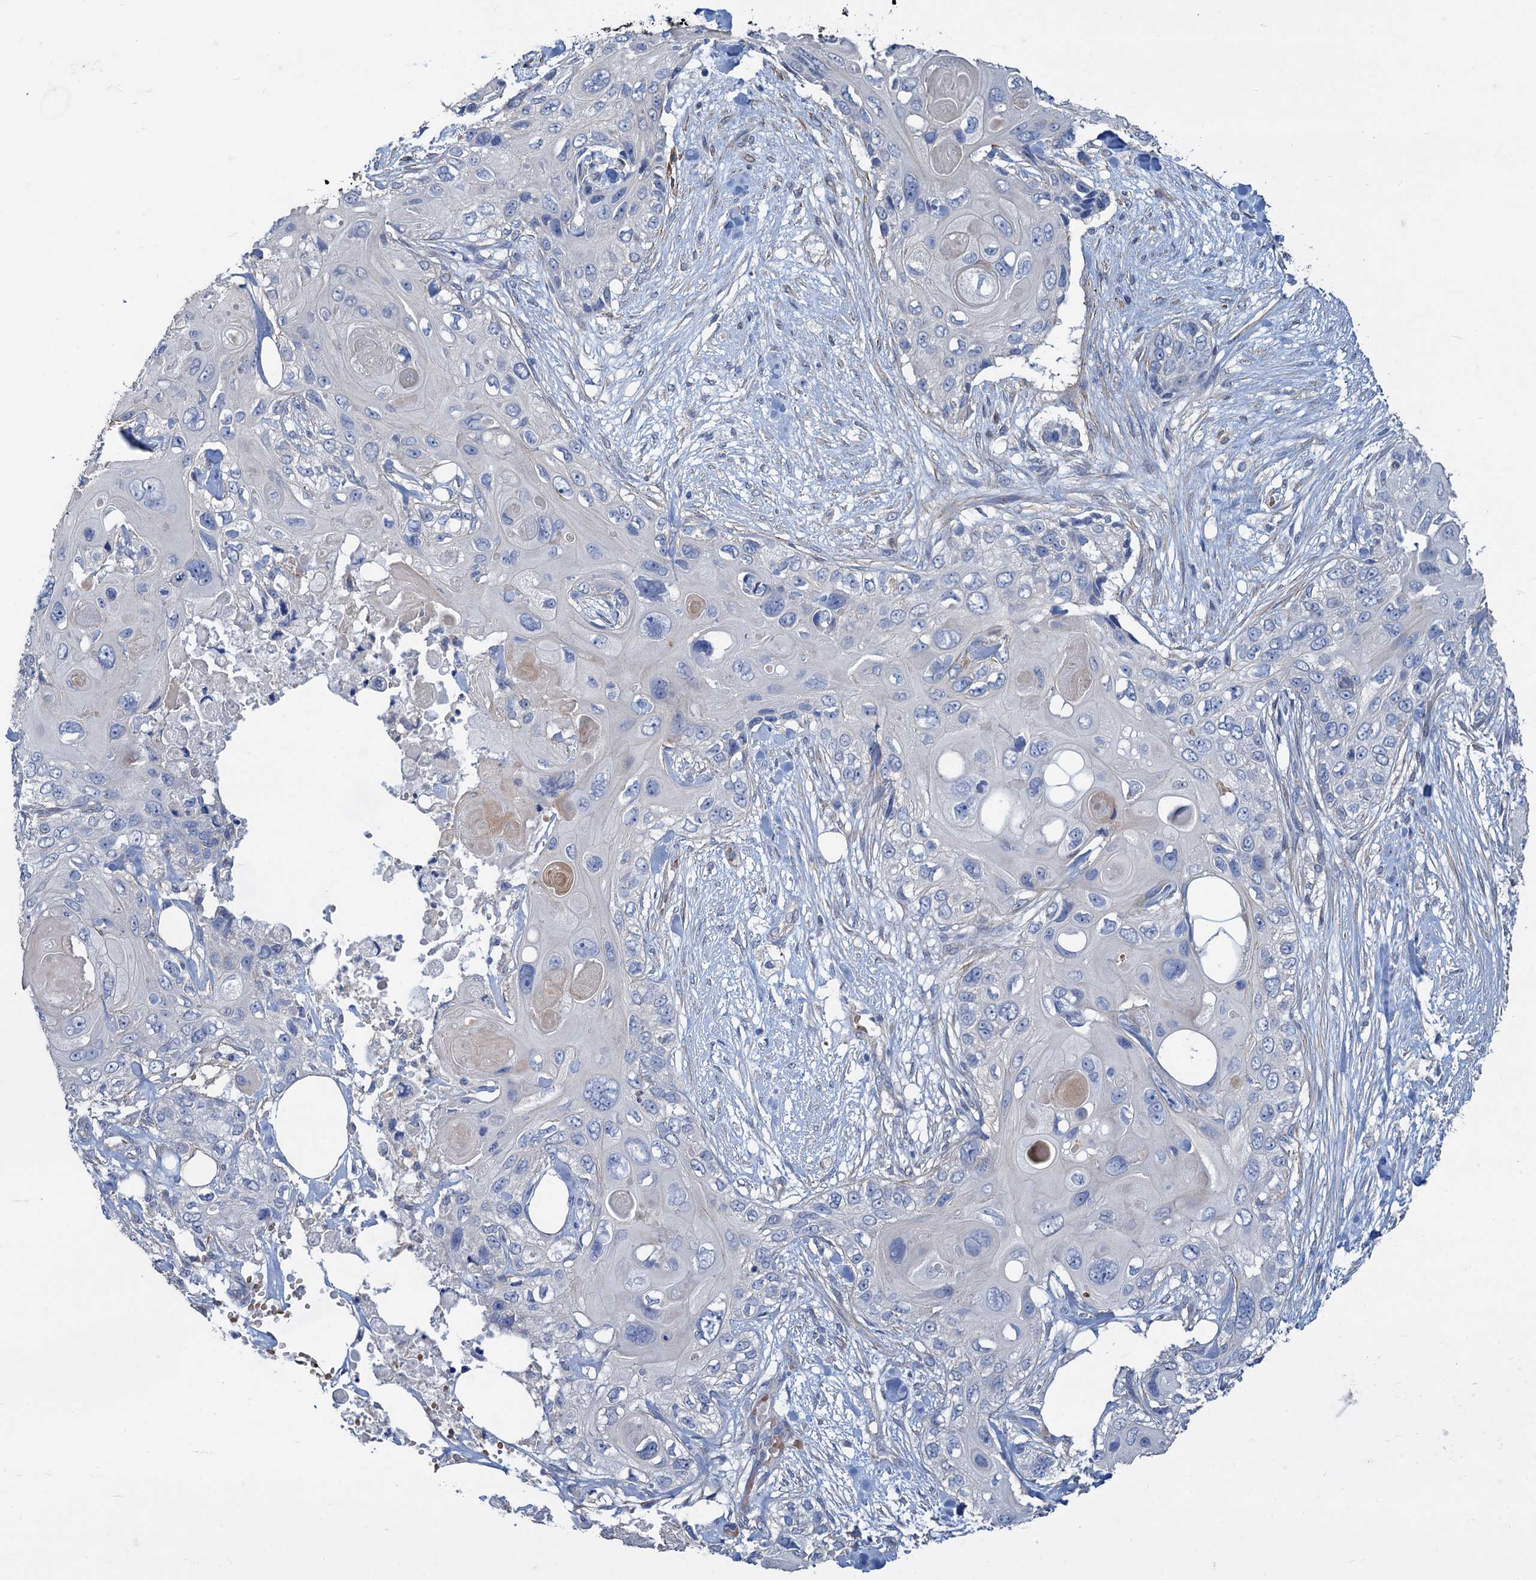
{"staining": {"intensity": "negative", "quantity": "none", "location": "none"}, "tissue": "skin cancer", "cell_type": "Tumor cells", "image_type": "cancer", "snomed": [{"axis": "morphology", "description": "Normal tissue, NOS"}, {"axis": "morphology", "description": "Squamous cell carcinoma, NOS"}, {"axis": "topography", "description": "Skin"}], "caption": "Human skin cancer stained for a protein using immunohistochemistry (IHC) exhibits no positivity in tumor cells.", "gene": "SMCO3", "patient": {"sex": "male", "age": 72}}